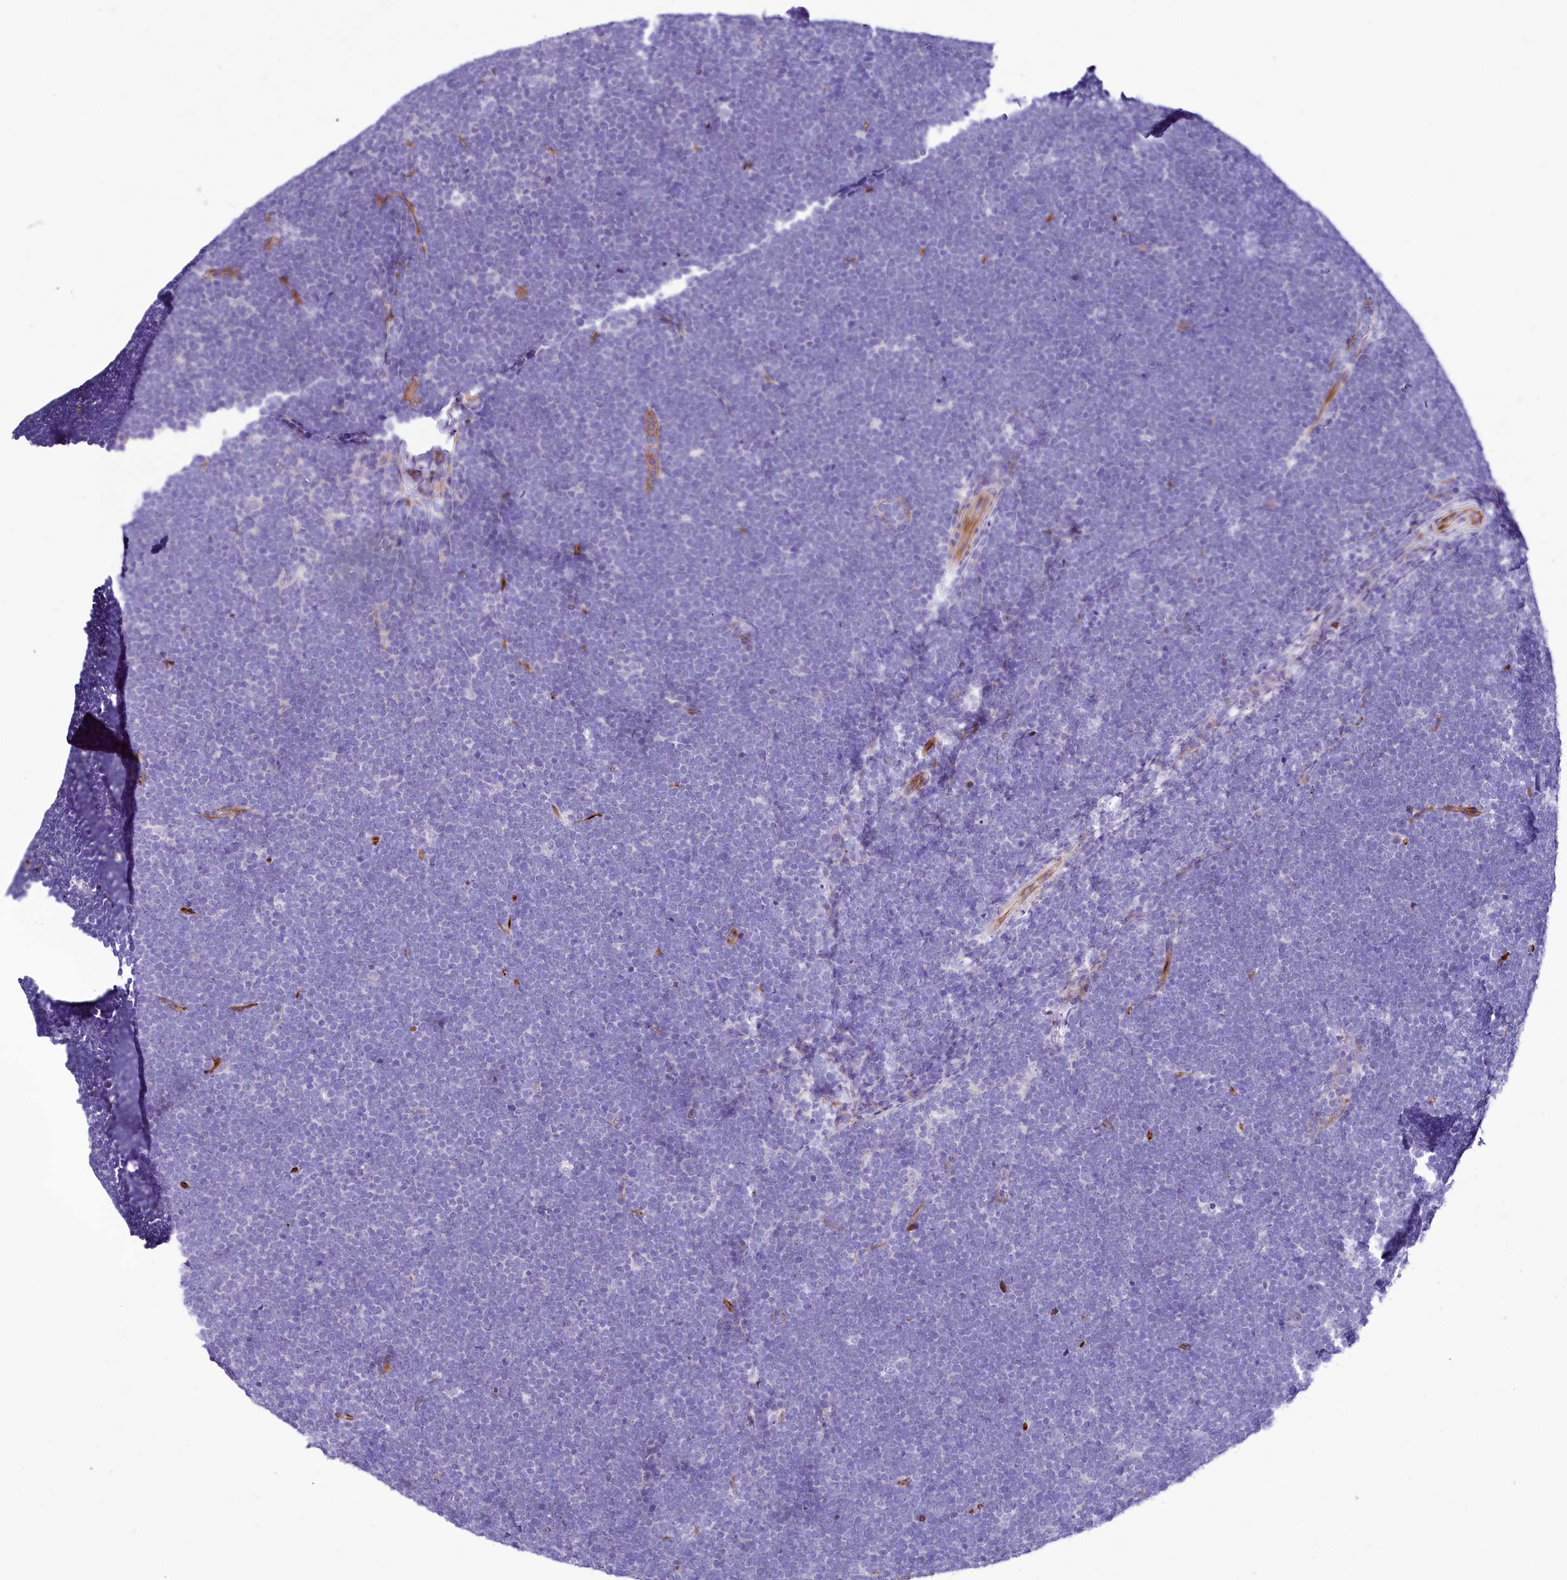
{"staining": {"intensity": "negative", "quantity": "none", "location": "none"}, "tissue": "lymphoma", "cell_type": "Tumor cells", "image_type": "cancer", "snomed": [{"axis": "morphology", "description": "Malignant lymphoma, non-Hodgkin's type, High grade"}, {"axis": "topography", "description": "Lymph node"}], "caption": "This is a histopathology image of IHC staining of lymphoma, which shows no positivity in tumor cells.", "gene": "SH3TC2", "patient": {"sex": "male", "age": 13}}